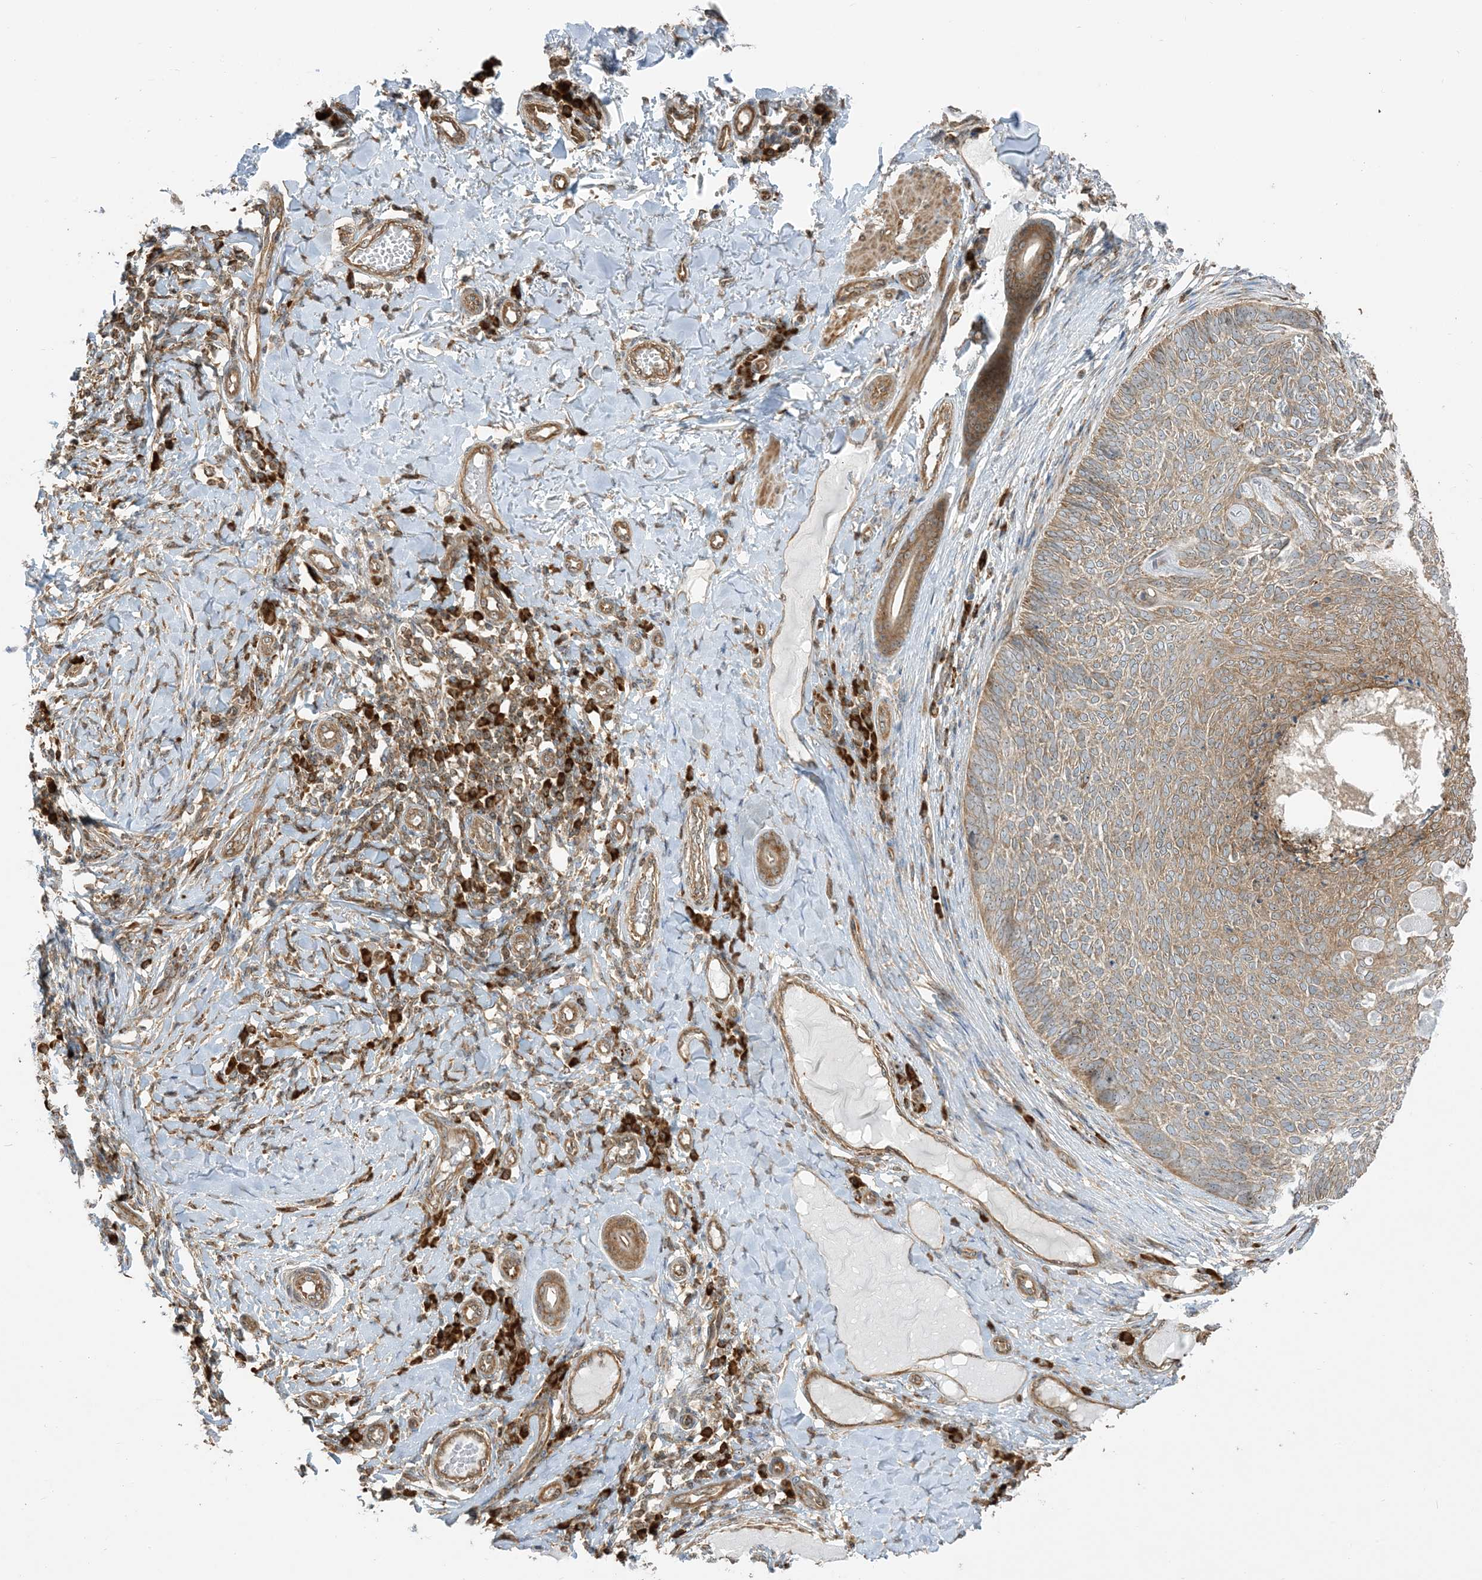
{"staining": {"intensity": "moderate", "quantity": ">75%", "location": "cytoplasmic/membranous"}, "tissue": "skin cancer", "cell_type": "Tumor cells", "image_type": "cancer", "snomed": [{"axis": "morphology", "description": "Normal tissue, NOS"}, {"axis": "morphology", "description": "Basal cell carcinoma"}, {"axis": "topography", "description": "Skin"}], "caption": "The histopathology image displays immunohistochemical staining of skin cancer (basal cell carcinoma). There is moderate cytoplasmic/membranous positivity is appreciated in approximately >75% of tumor cells.", "gene": "SRP72", "patient": {"sex": "male", "age": 50}}